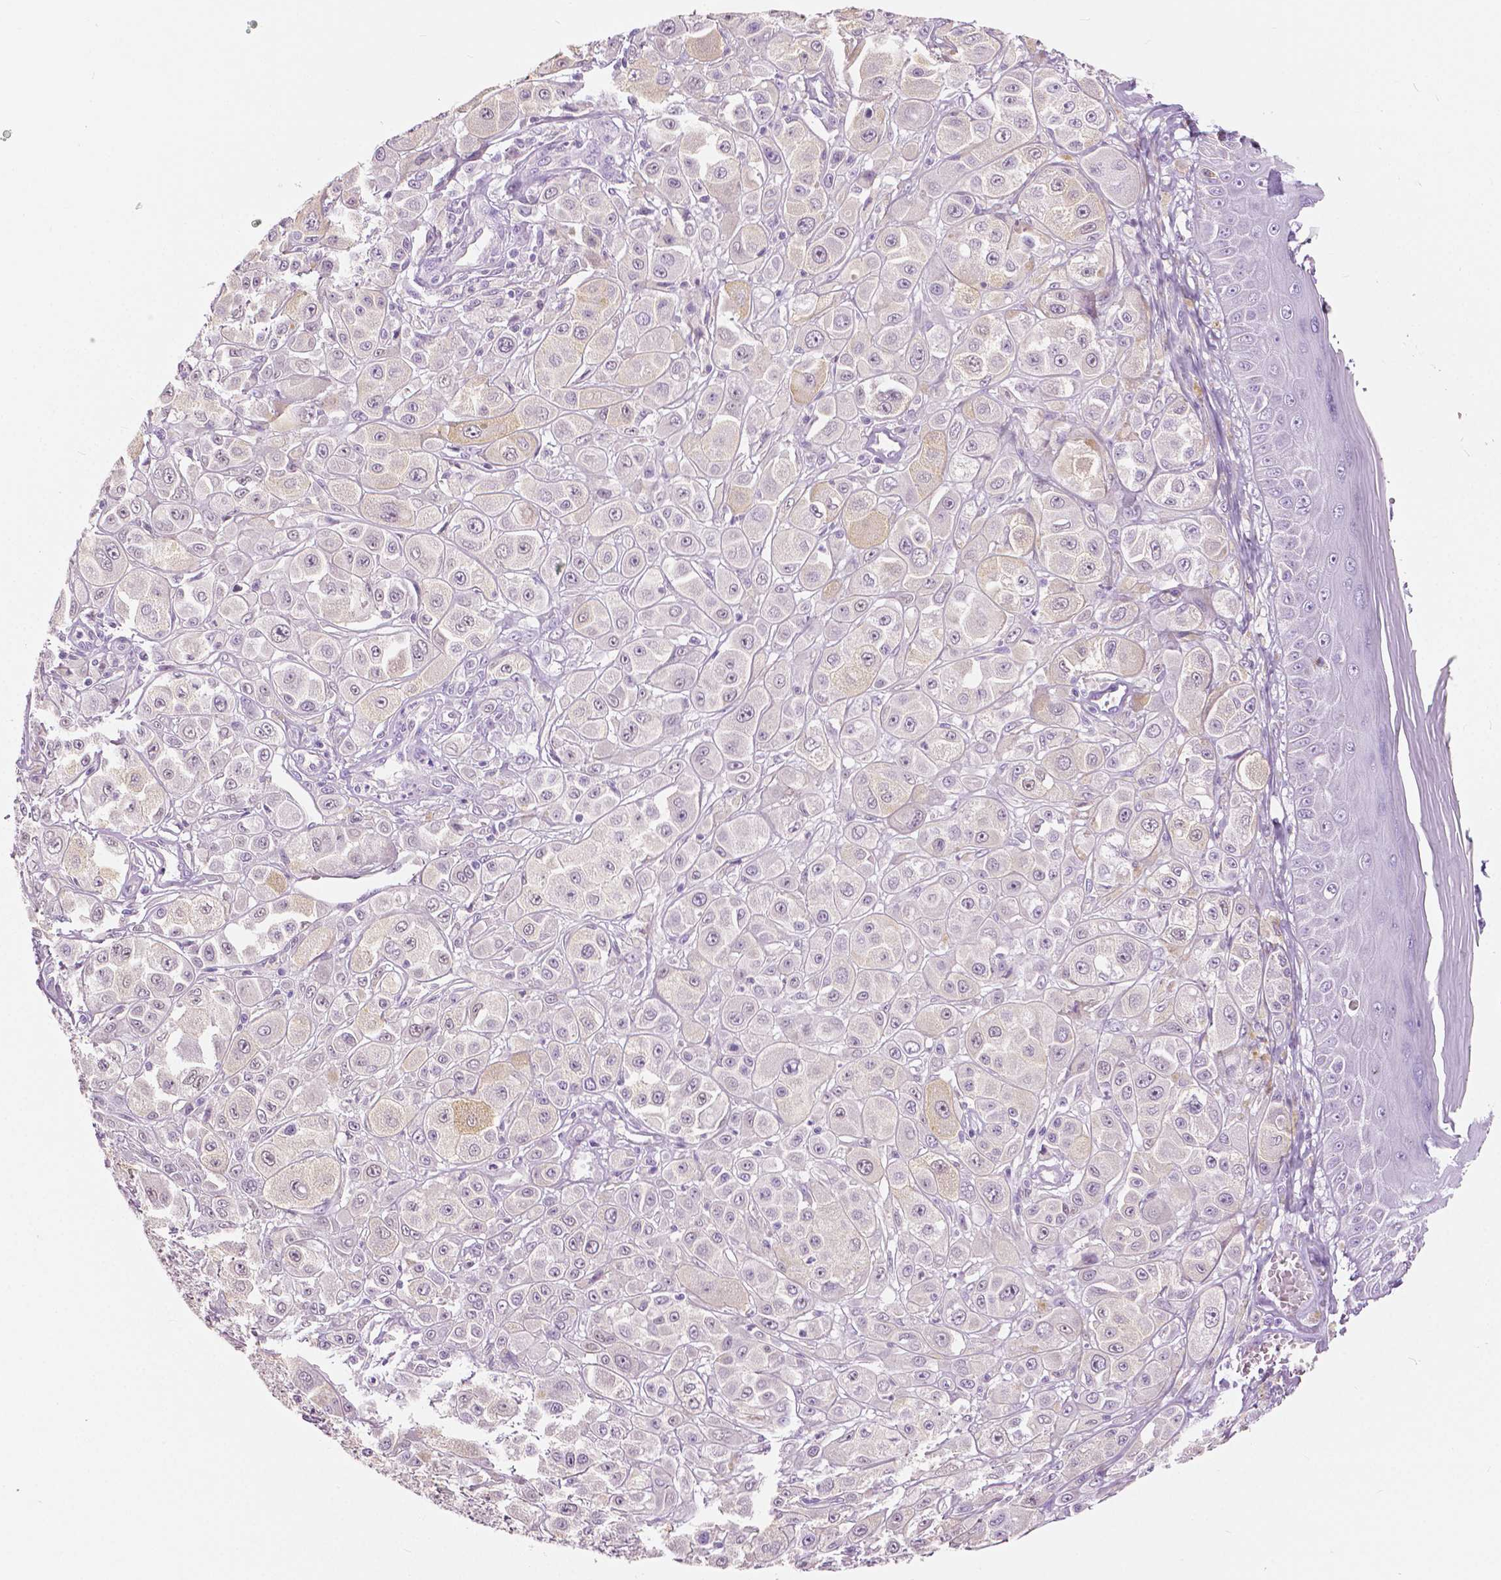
{"staining": {"intensity": "weak", "quantity": "<25%", "location": "cytoplasmic/membranous"}, "tissue": "melanoma", "cell_type": "Tumor cells", "image_type": "cancer", "snomed": [{"axis": "morphology", "description": "Malignant melanoma, NOS"}, {"axis": "topography", "description": "Skin"}], "caption": "The image exhibits no significant positivity in tumor cells of melanoma.", "gene": "TKFC", "patient": {"sex": "male", "age": 67}}